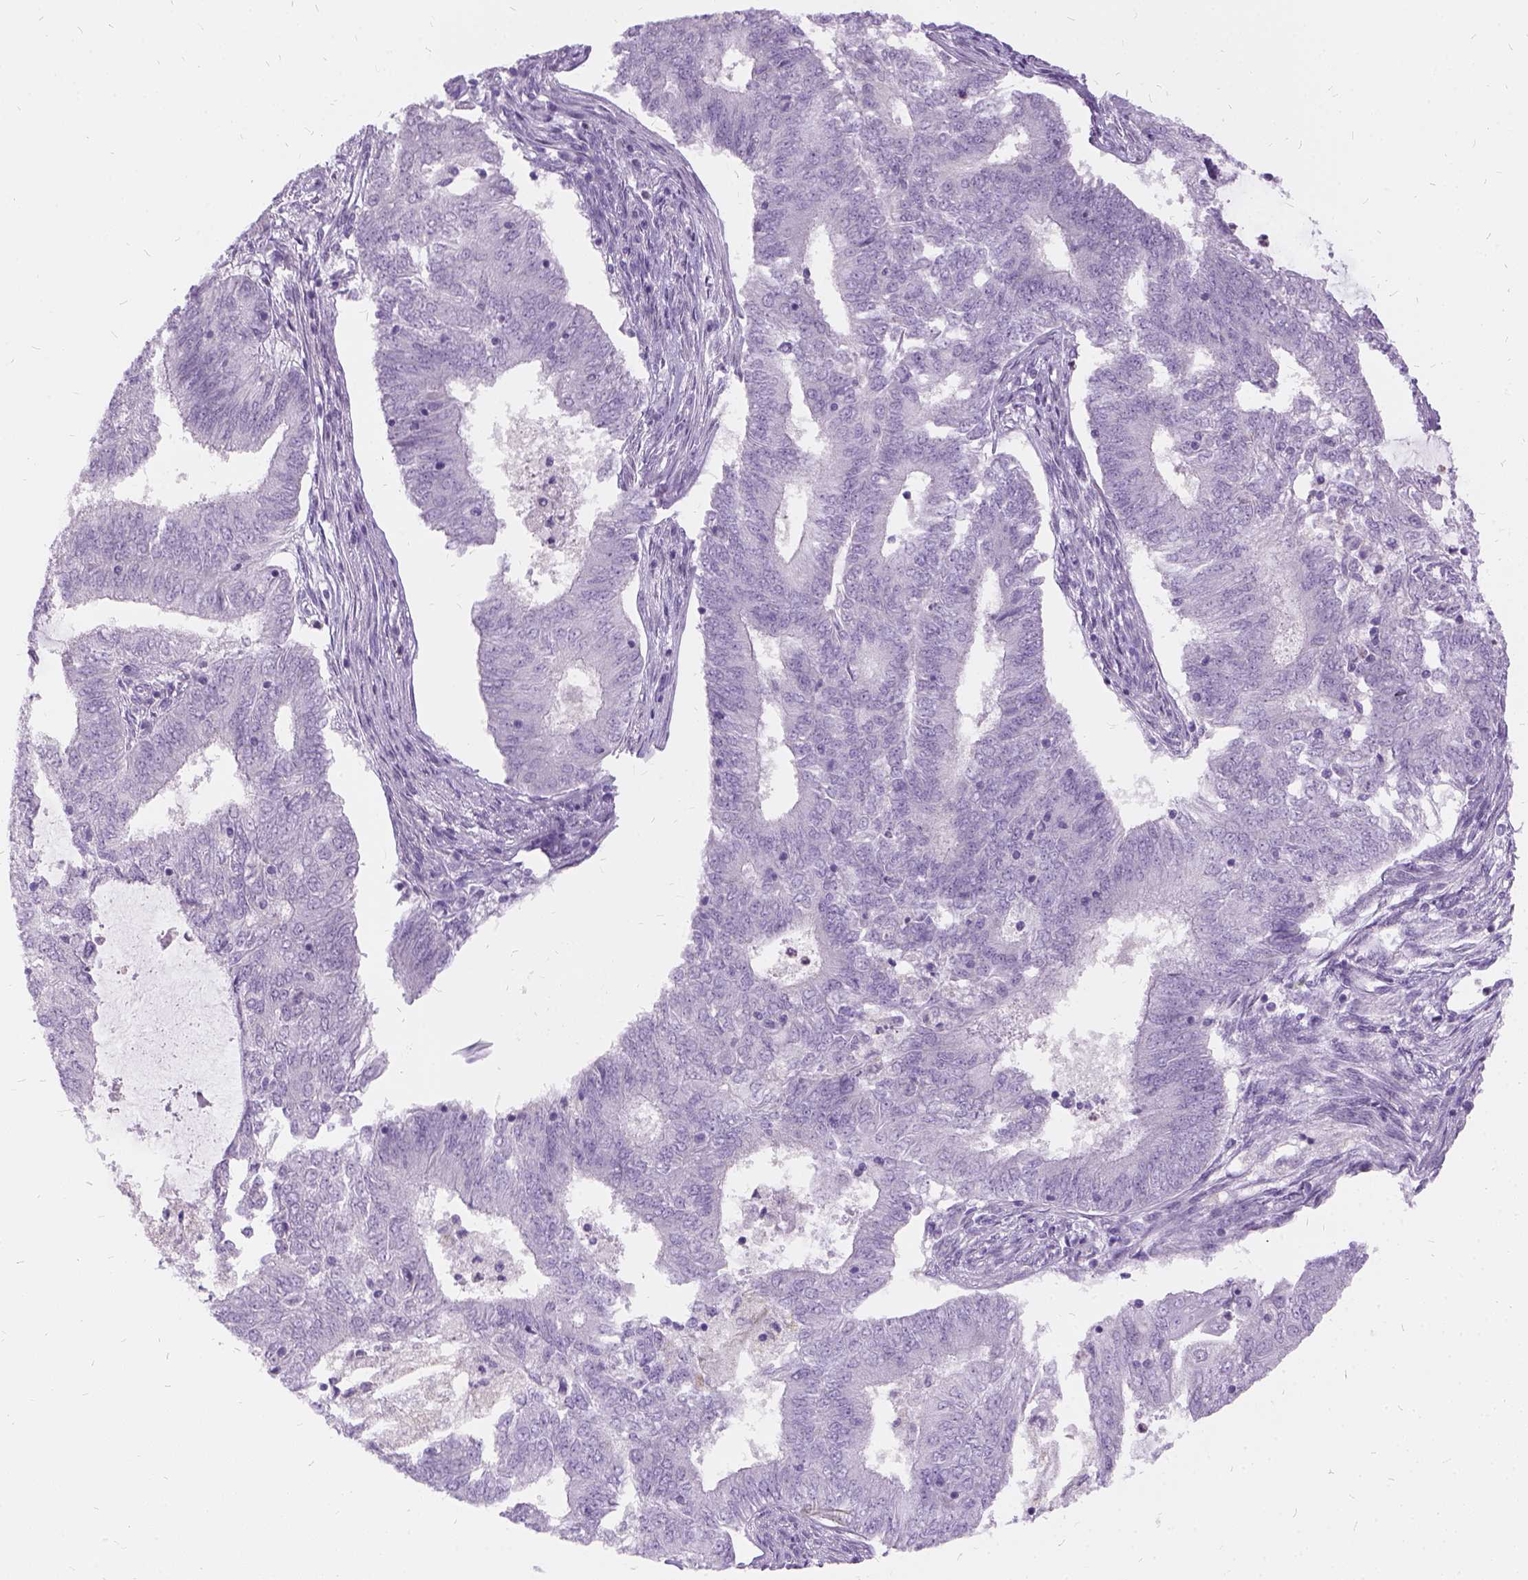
{"staining": {"intensity": "negative", "quantity": "none", "location": "none"}, "tissue": "endometrial cancer", "cell_type": "Tumor cells", "image_type": "cancer", "snomed": [{"axis": "morphology", "description": "Adenocarcinoma, NOS"}, {"axis": "topography", "description": "Endometrium"}], "caption": "Tumor cells show no significant protein staining in endometrial cancer.", "gene": "FDX1", "patient": {"sex": "female", "age": 62}}